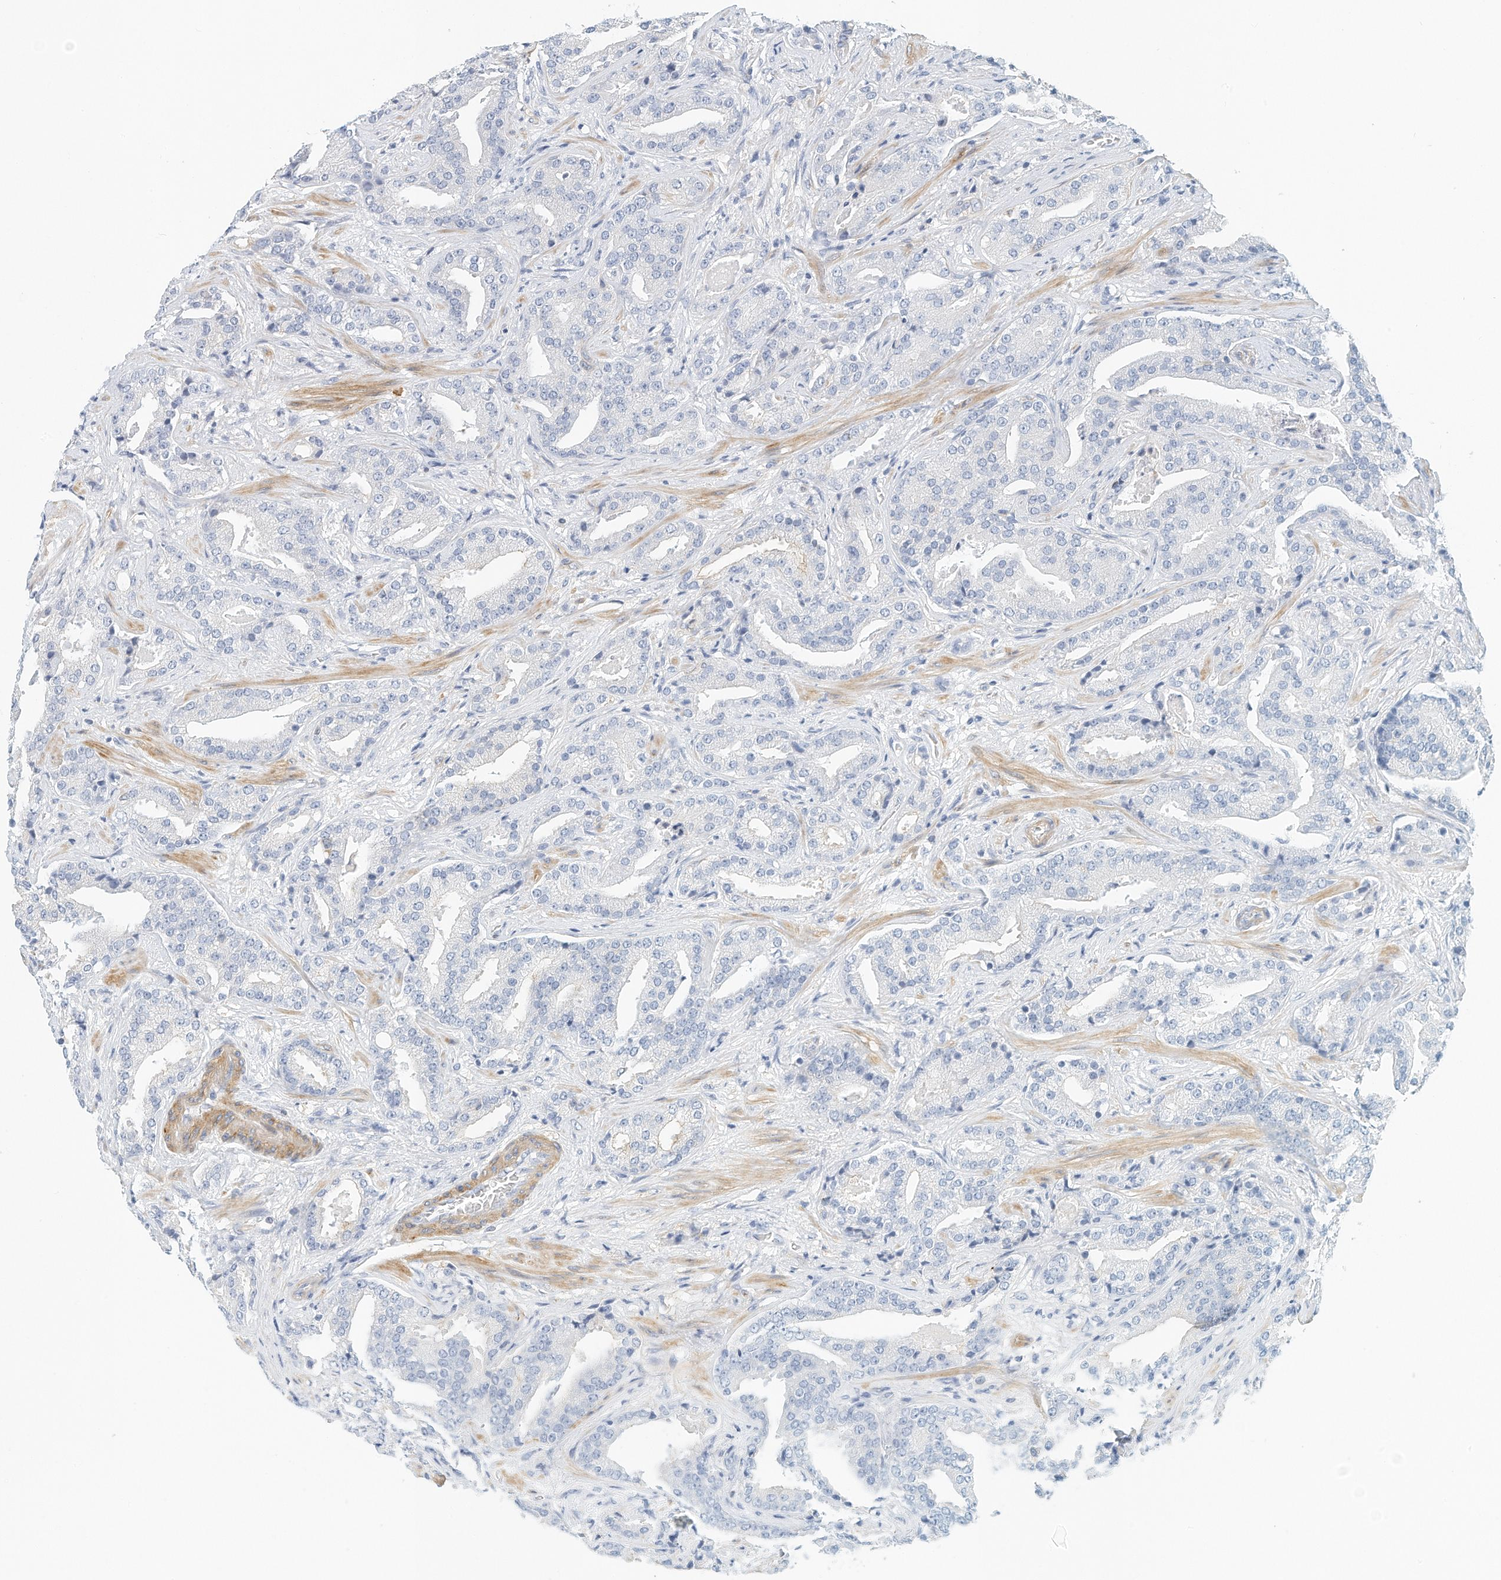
{"staining": {"intensity": "negative", "quantity": "none", "location": "none"}, "tissue": "prostate cancer", "cell_type": "Tumor cells", "image_type": "cancer", "snomed": [{"axis": "morphology", "description": "Adenocarcinoma, Low grade"}, {"axis": "topography", "description": "Prostate"}], "caption": "The image demonstrates no significant staining in tumor cells of low-grade adenocarcinoma (prostate).", "gene": "MICAL1", "patient": {"sex": "male", "age": 67}}